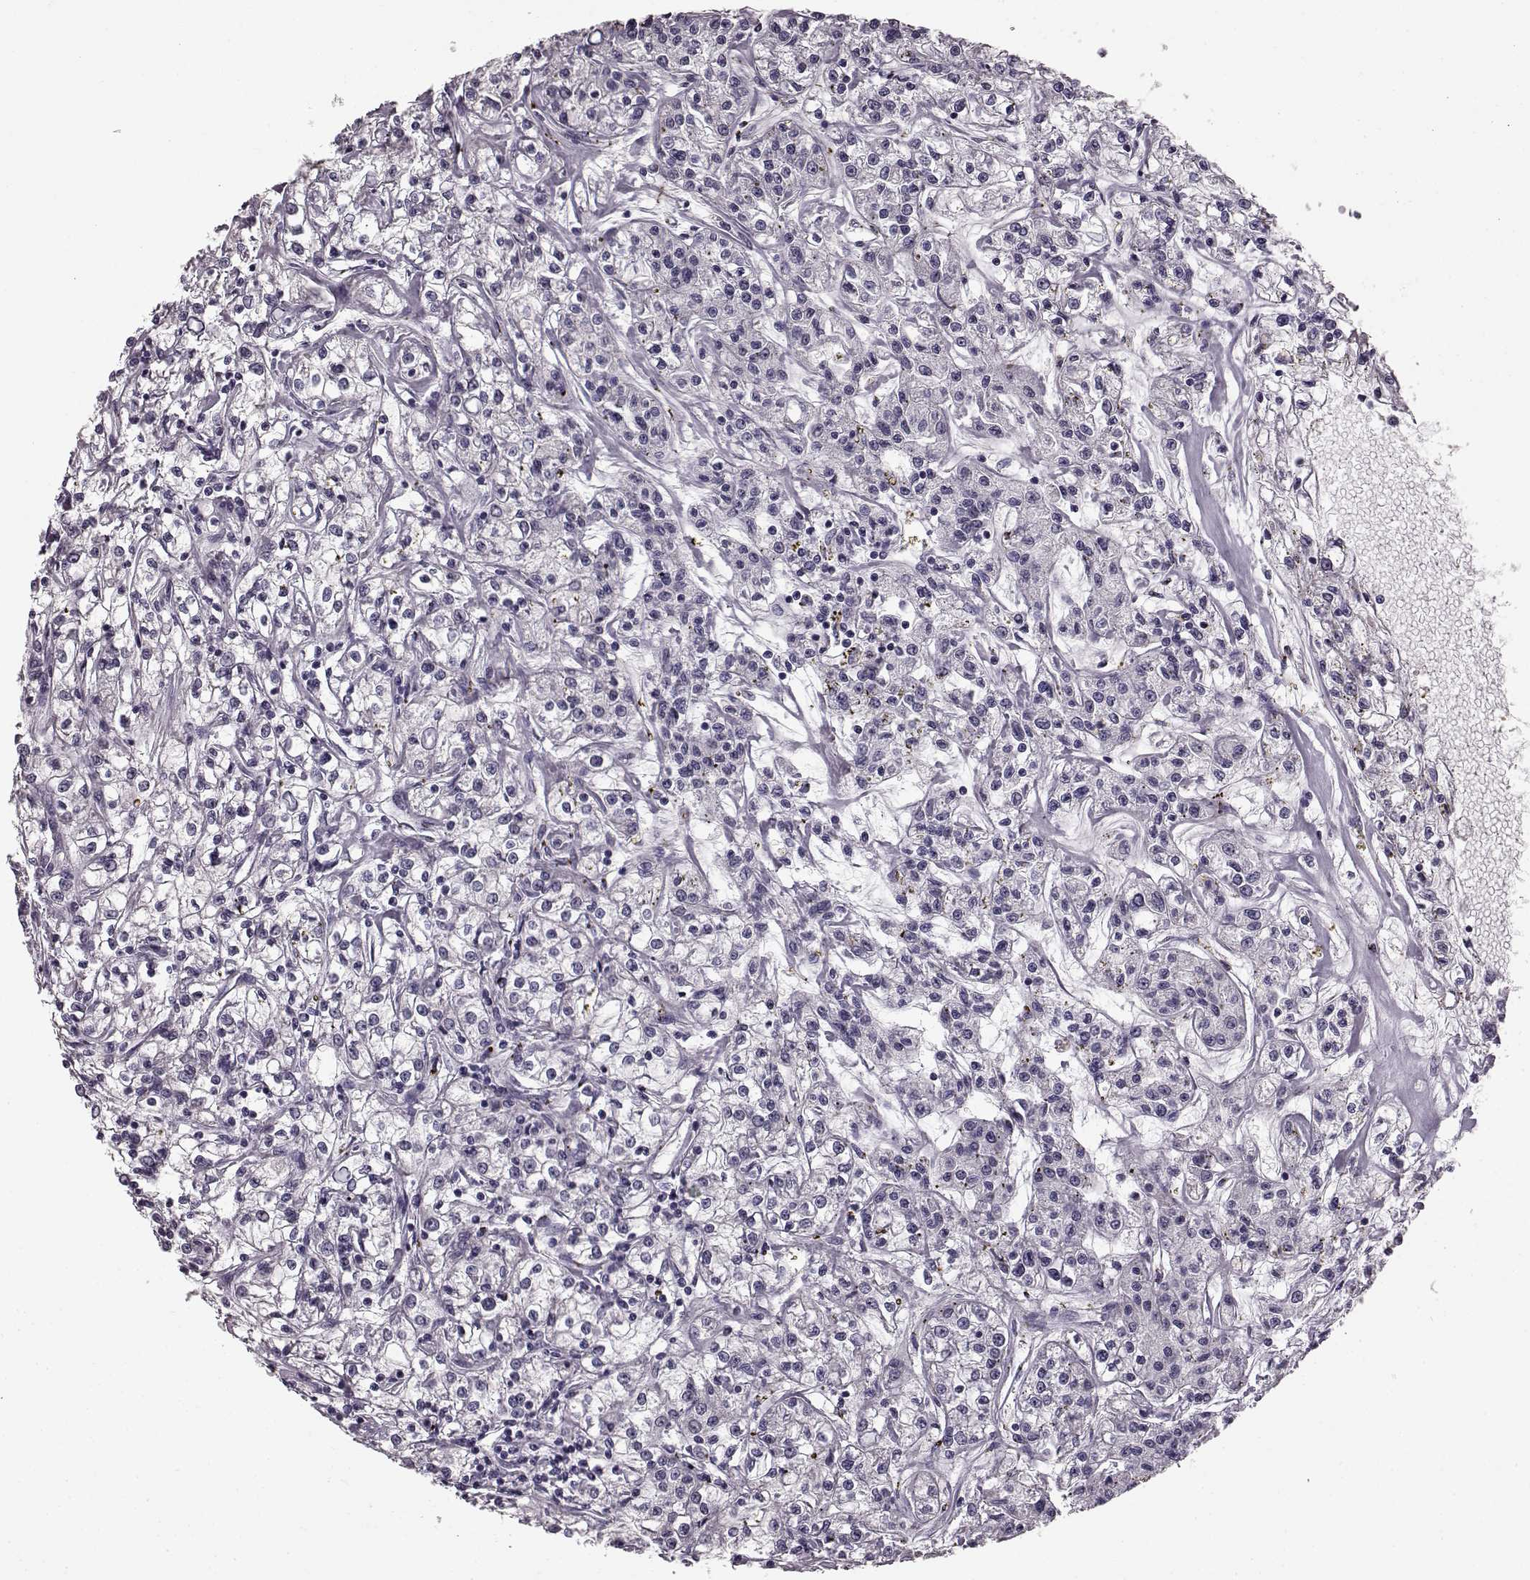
{"staining": {"intensity": "negative", "quantity": "none", "location": "none"}, "tissue": "renal cancer", "cell_type": "Tumor cells", "image_type": "cancer", "snomed": [{"axis": "morphology", "description": "Adenocarcinoma, NOS"}, {"axis": "topography", "description": "Kidney"}], "caption": "The histopathology image displays no significant staining in tumor cells of renal cancer (adenocarcinoma).", "gene": "SLCO3A1", "patient": {"sex": "female", "age": 59}}